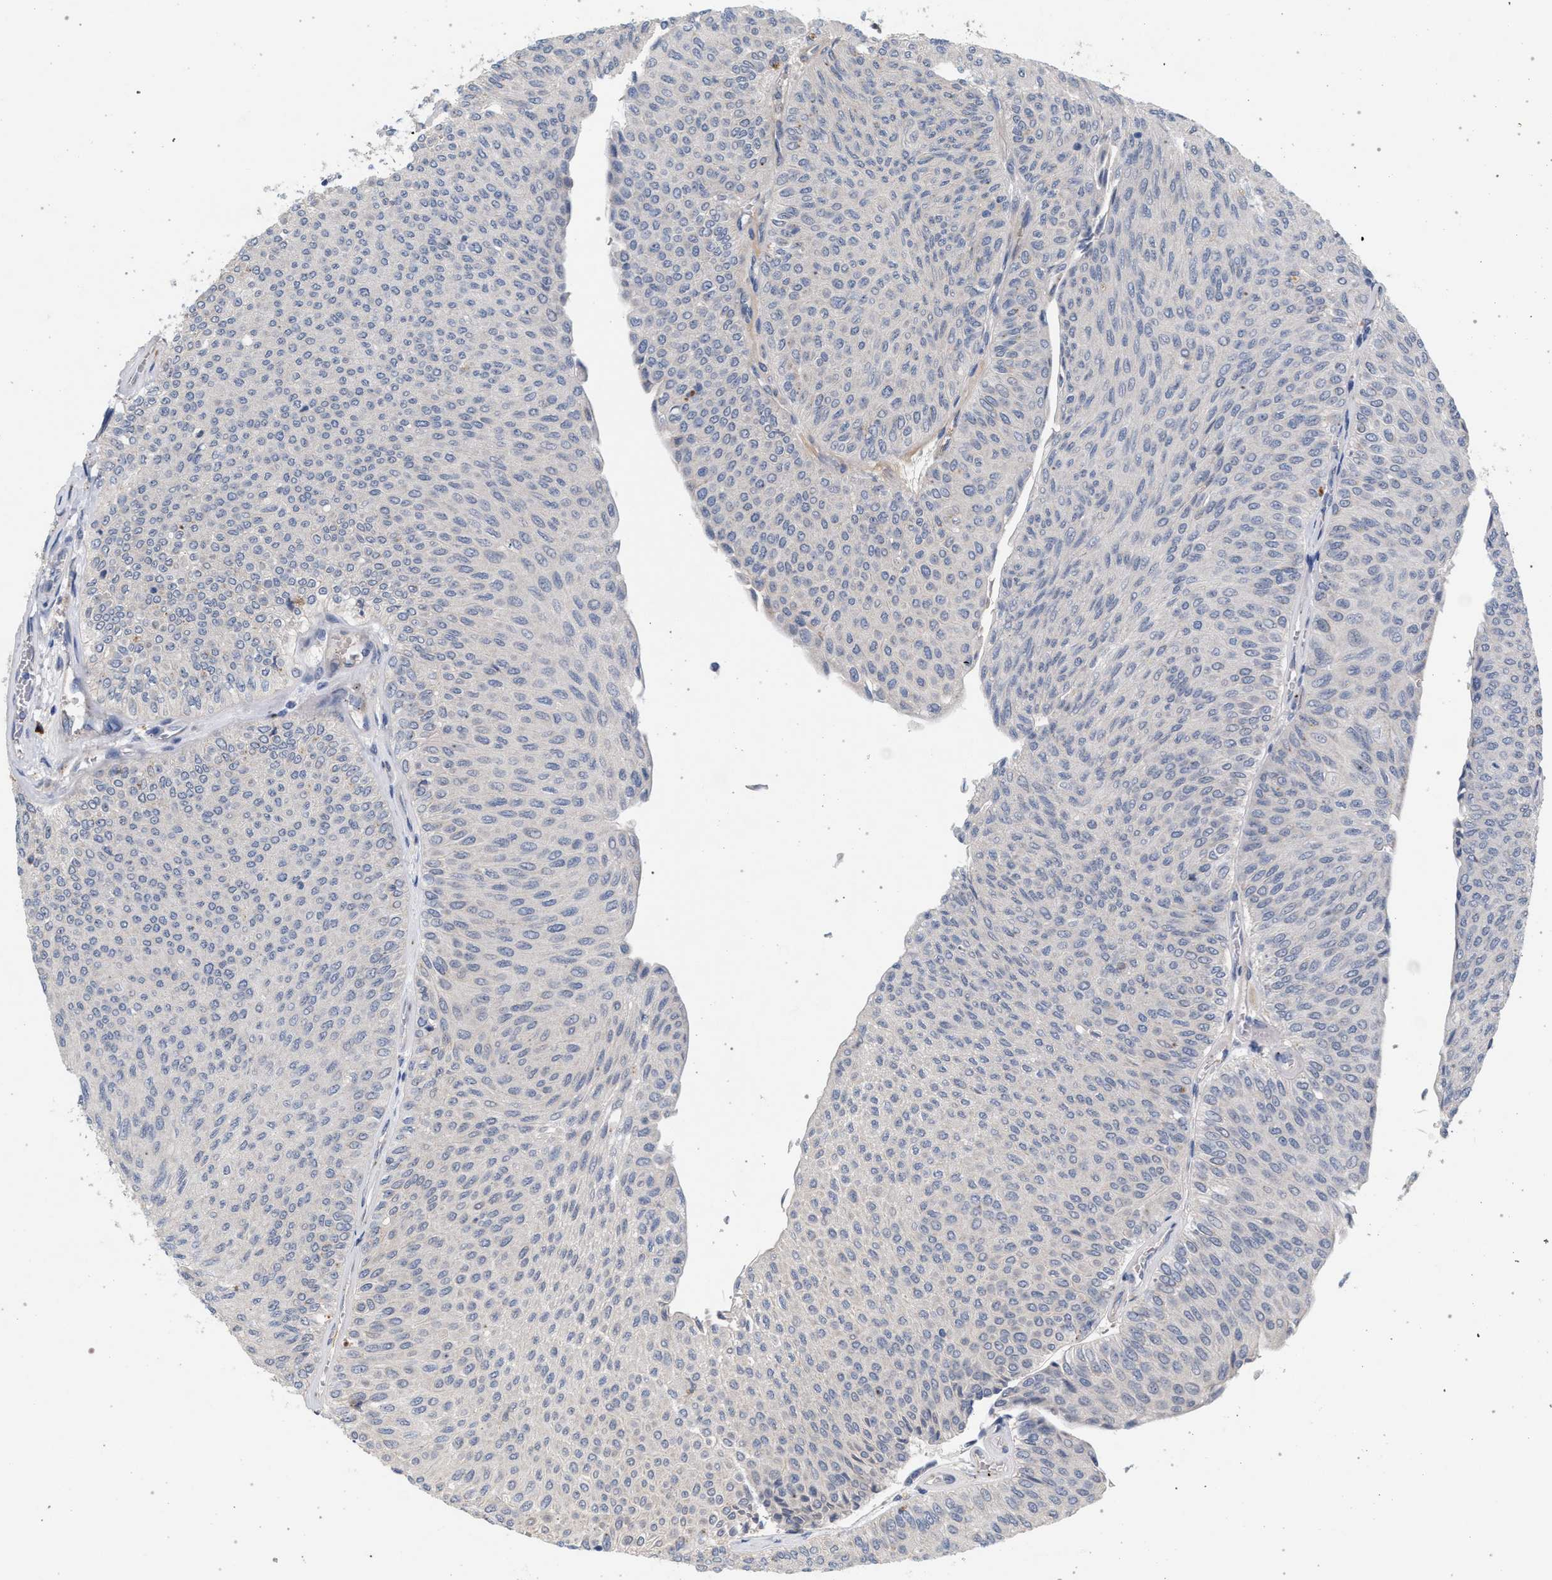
{"staining": {"intensity": "negative", "quantity": "none", "location": "none"}, "tissue": "urothelial cancer", "cell_type": "Tumor cells", "image_type": "cancer", "snomed": [{"axis": "morphology", "description": "Urothelial carcinoma, Low grade"}, {"axis": "topography", "description": "Urinary bladder"}], "caption": "Photomicrograph shows no significant protein expression in tumor cells of urothelial cancer.", "gene": "MAMDC2", "patient": {"sex": "male", "age": 78}}